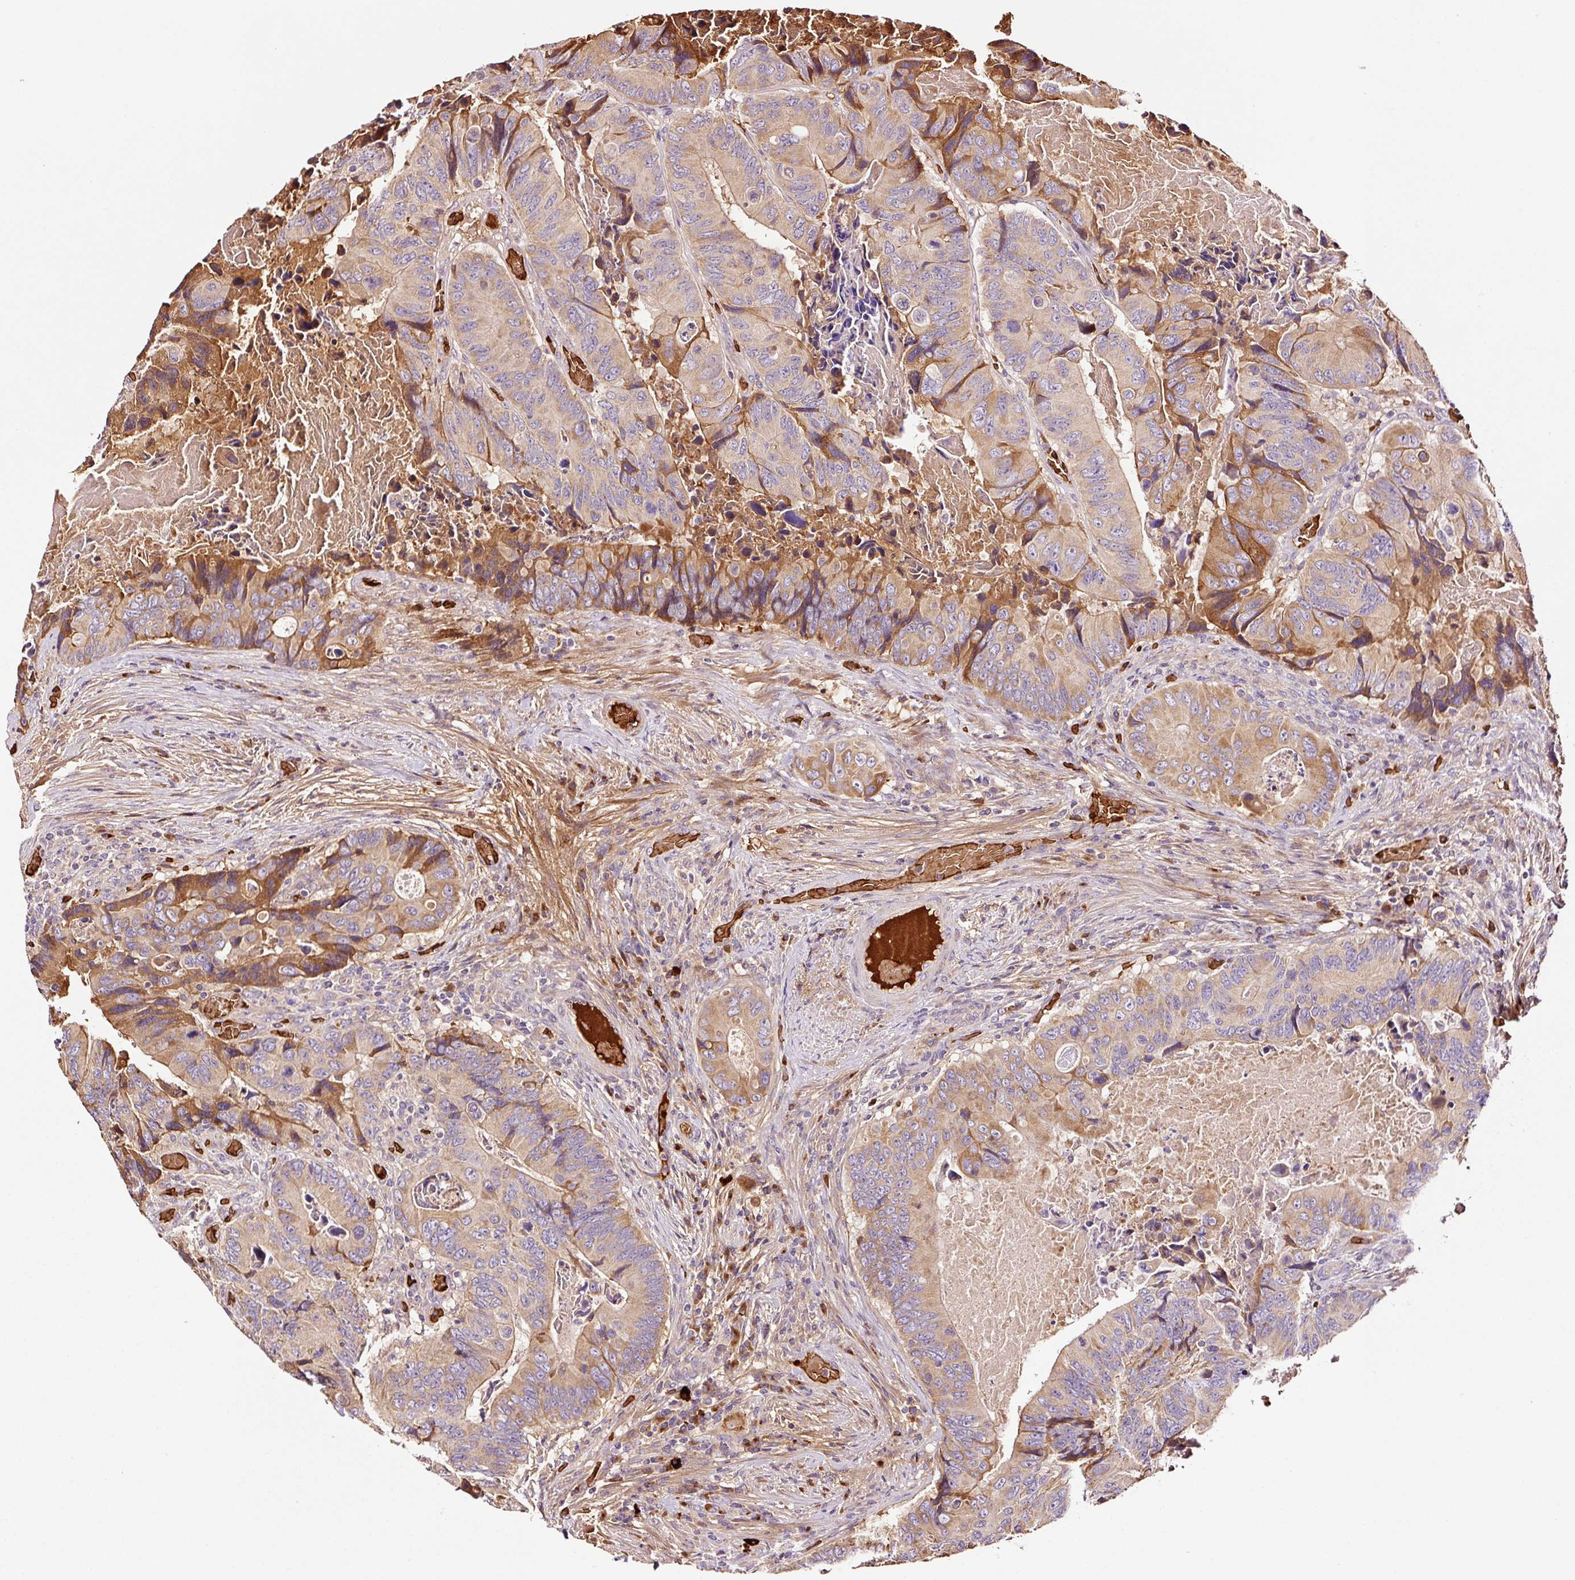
{"staining": {"intensity": "moderate", "quantity": "25%-75%", "location": "cytoplasmic/membranous"}, "tissue": "colorectal cancer", "cell_type": "Tumor cells", "image_type": "cancer", "snomed": [{"axis": "morphology", "description": "Adenocarcinoma, NOS"}, {"axis": "topography", "description": "Colon"}], "caption": "Protein analysis of colorectal cancer (adenocarcinoma) tissue reveals moderate cytoplasmic/membranous positivity in about 25%-75% of tumor cells. The staining was performed using DAB (3,3'-diaminobenzidine), with brown indicating positive protein expression. Nuclei are stained blue with hematoxylin.", "gene": "PGLYRP2", "patient": {"sex": "male", "age": 84}}